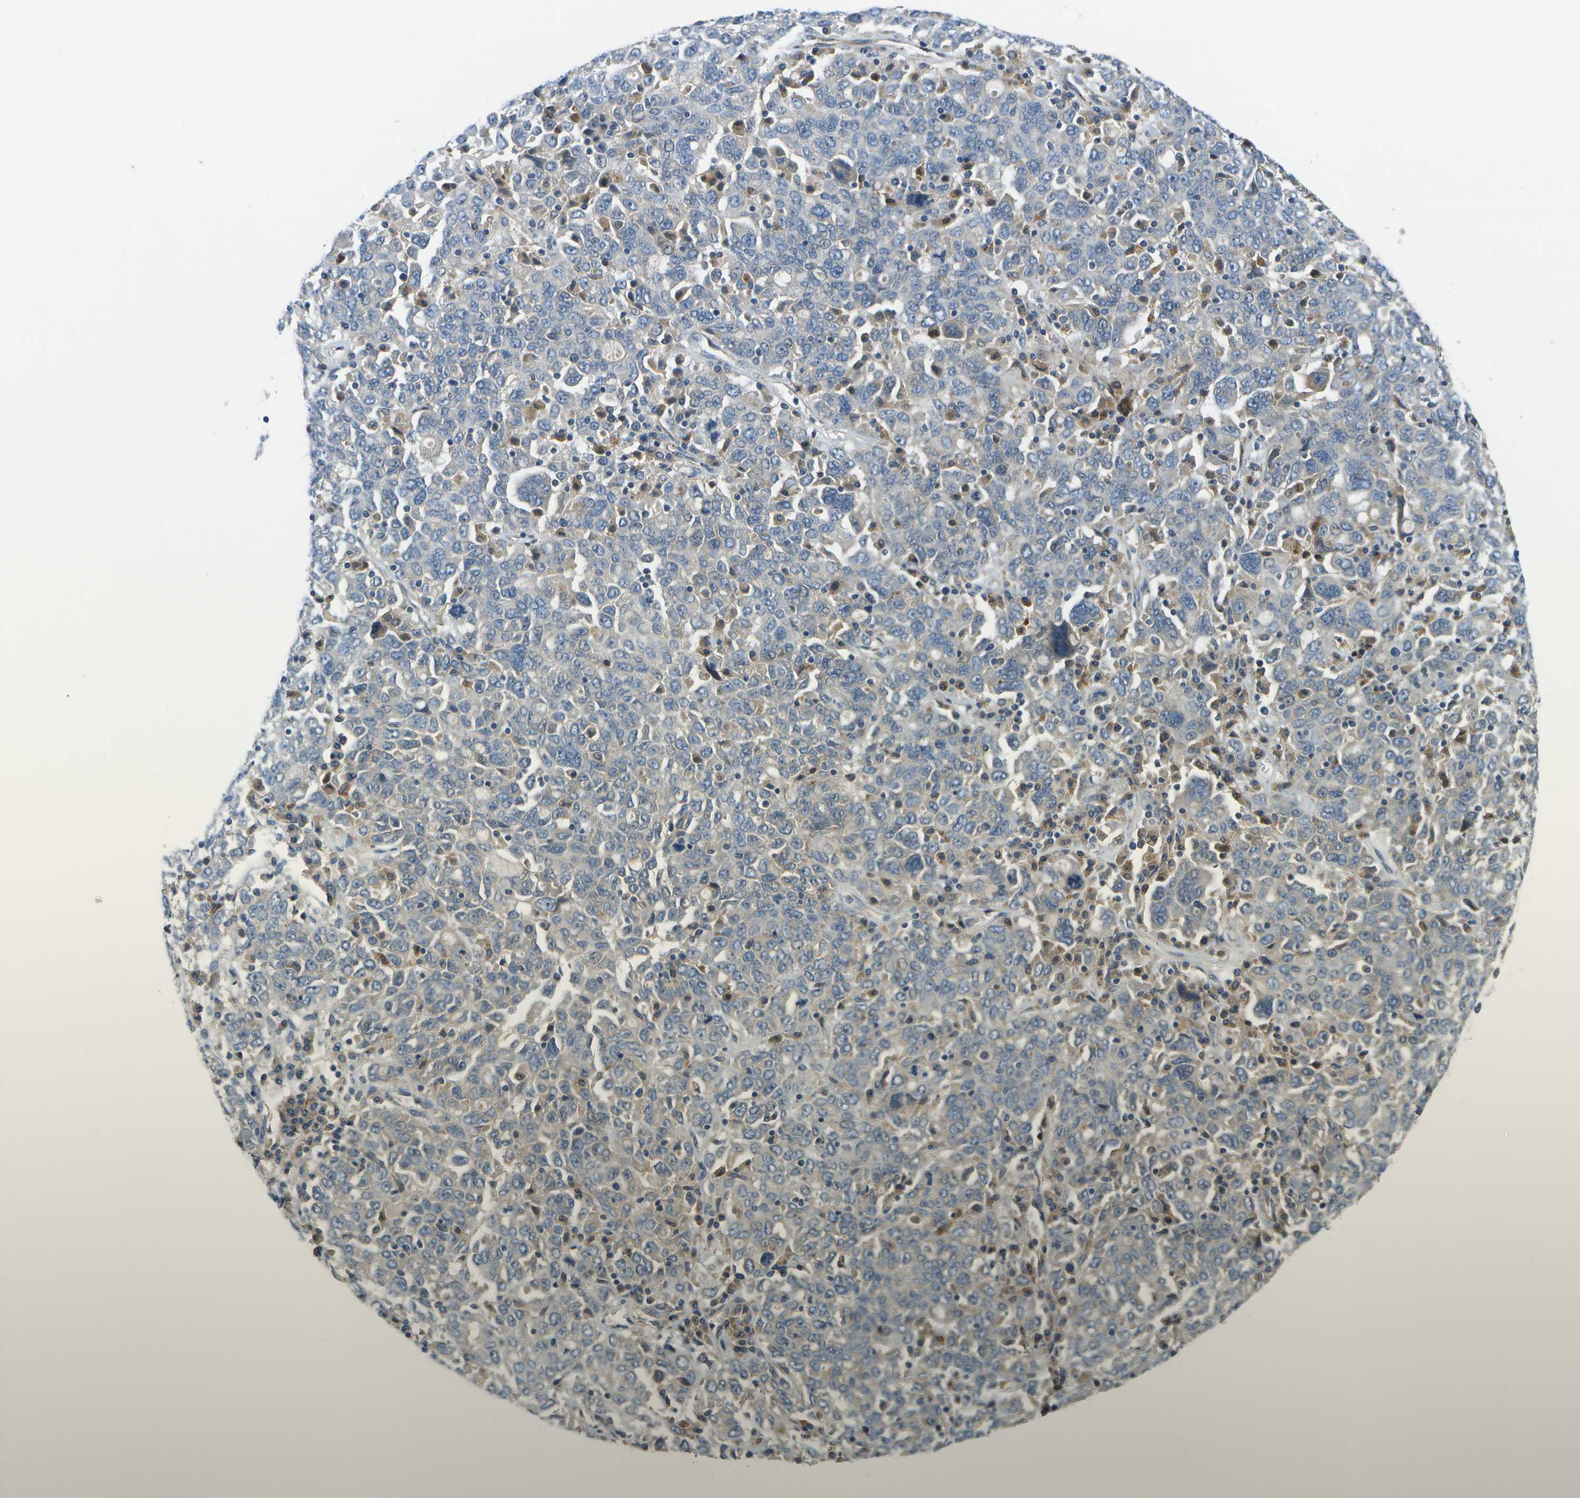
{"staining": {"intensity": "negative", "quantity": "none", "location": "none"}, "tissue": "ovarian cancer", "cell_type": "Tumor cells", "image_type": "cancer", "snomed": [{"axis": "morphology", "description": "Carcinoma, endometroid"}, {"axis": "topography", "description": "Ovary"}], "caption": "This is a histopathology image of immunohistochemistry staining of endometroid carcinoma (ovarian), which shows no staining in tumor cells.", "gene": "SLC25A20", "patient": {"sex": "female", "age": 62}}